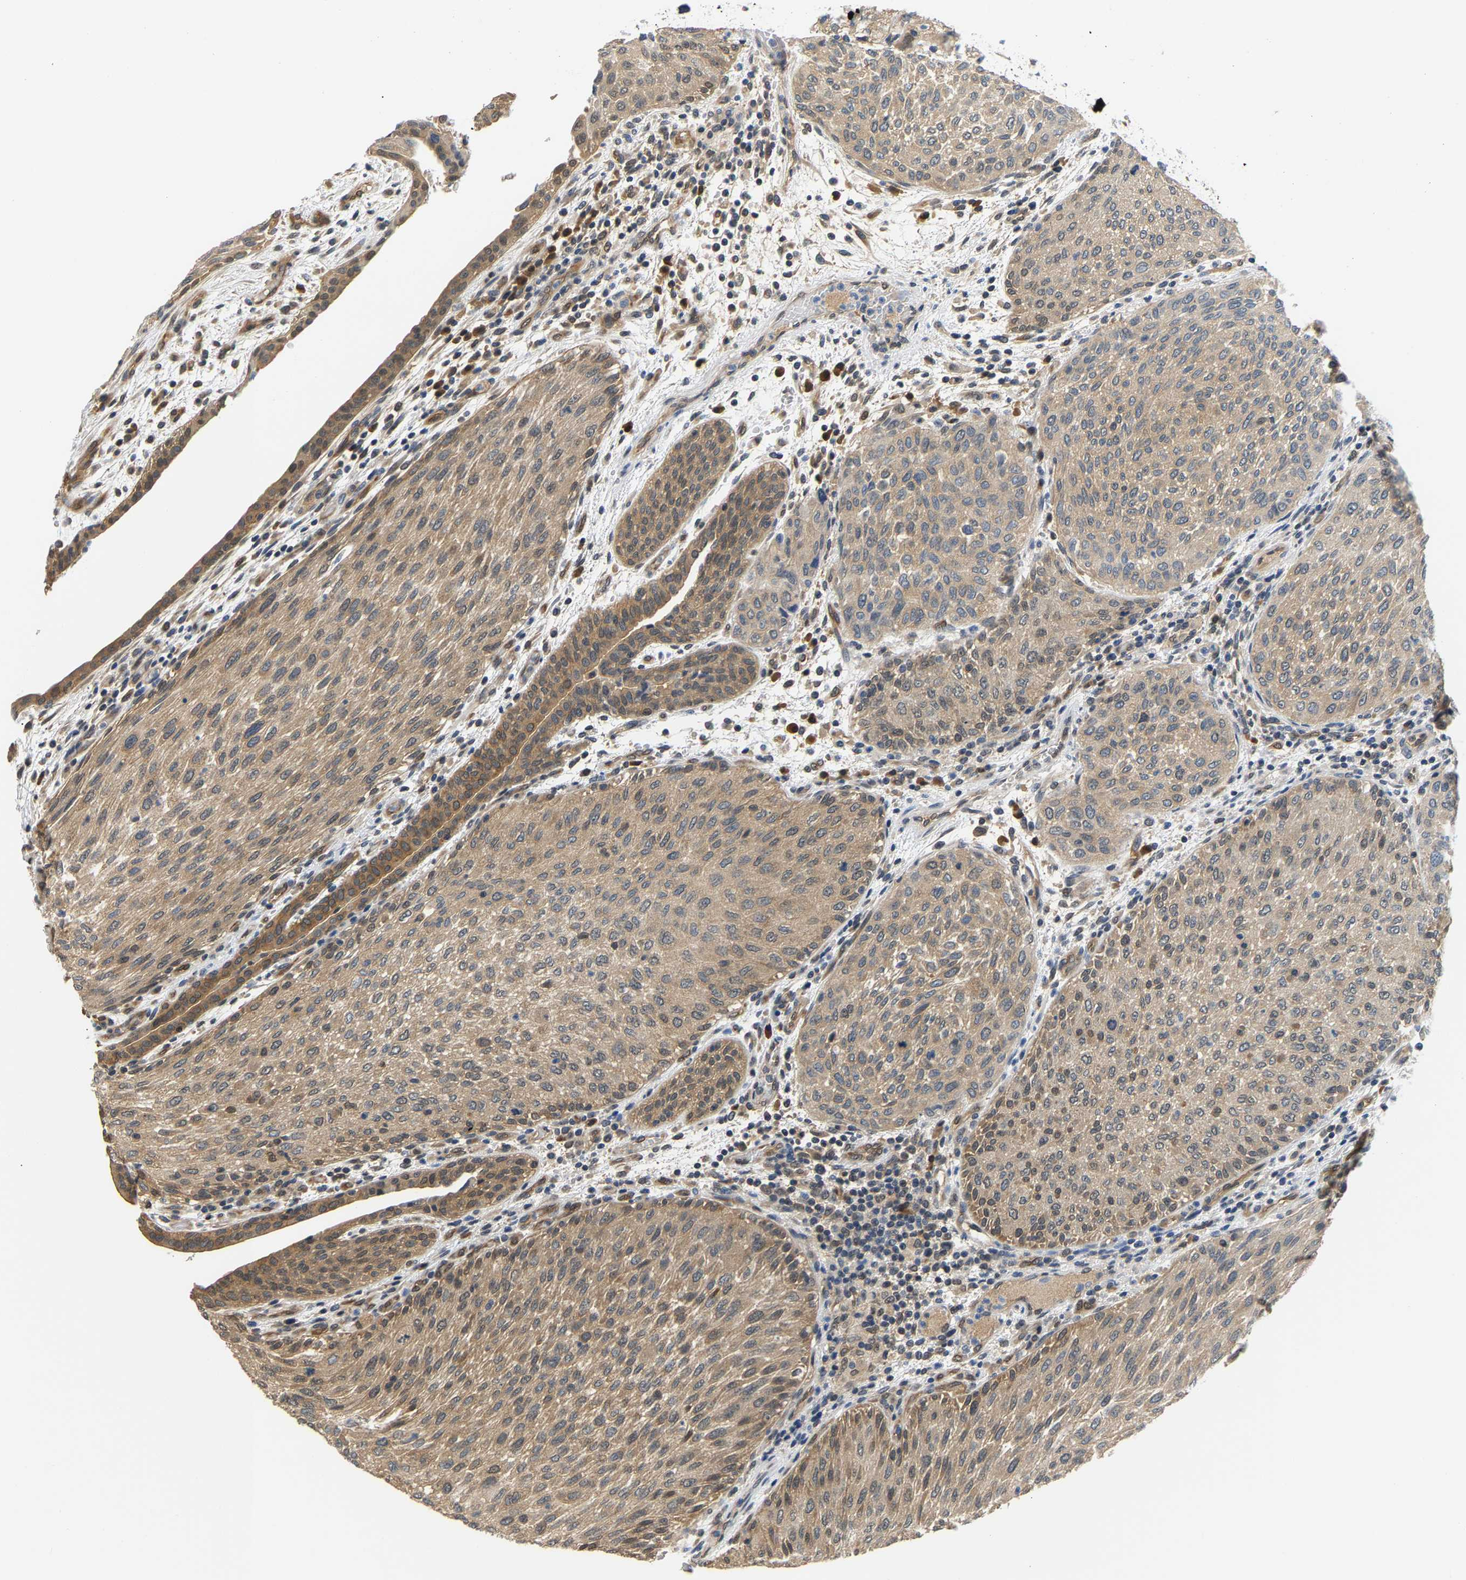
{"staining": {"intensity": "moderate", "quantity": ">75%", "location": "cytoplasmic/membranous"}, "tissue": "urothelial cancer", "cell_type": "Tumor cells", "image_type": "cancer", "snomed": [{"axis": "morphology", "description": "Urothelial carcinoma, Low grade"}, {"axis": "morphology", "description": "Urothelial carcinoma, High grade"}, {"axis": "topography", "description": "Urinary bladder"}], "caption": "Human urothelial cancer stained with a brown dye shows moderate cytoplasmic/membranous positive positivity in about >75% of tumor cells.", "gene": "ARHGEF12", "patient": {"sex": "male", "age": 35}}